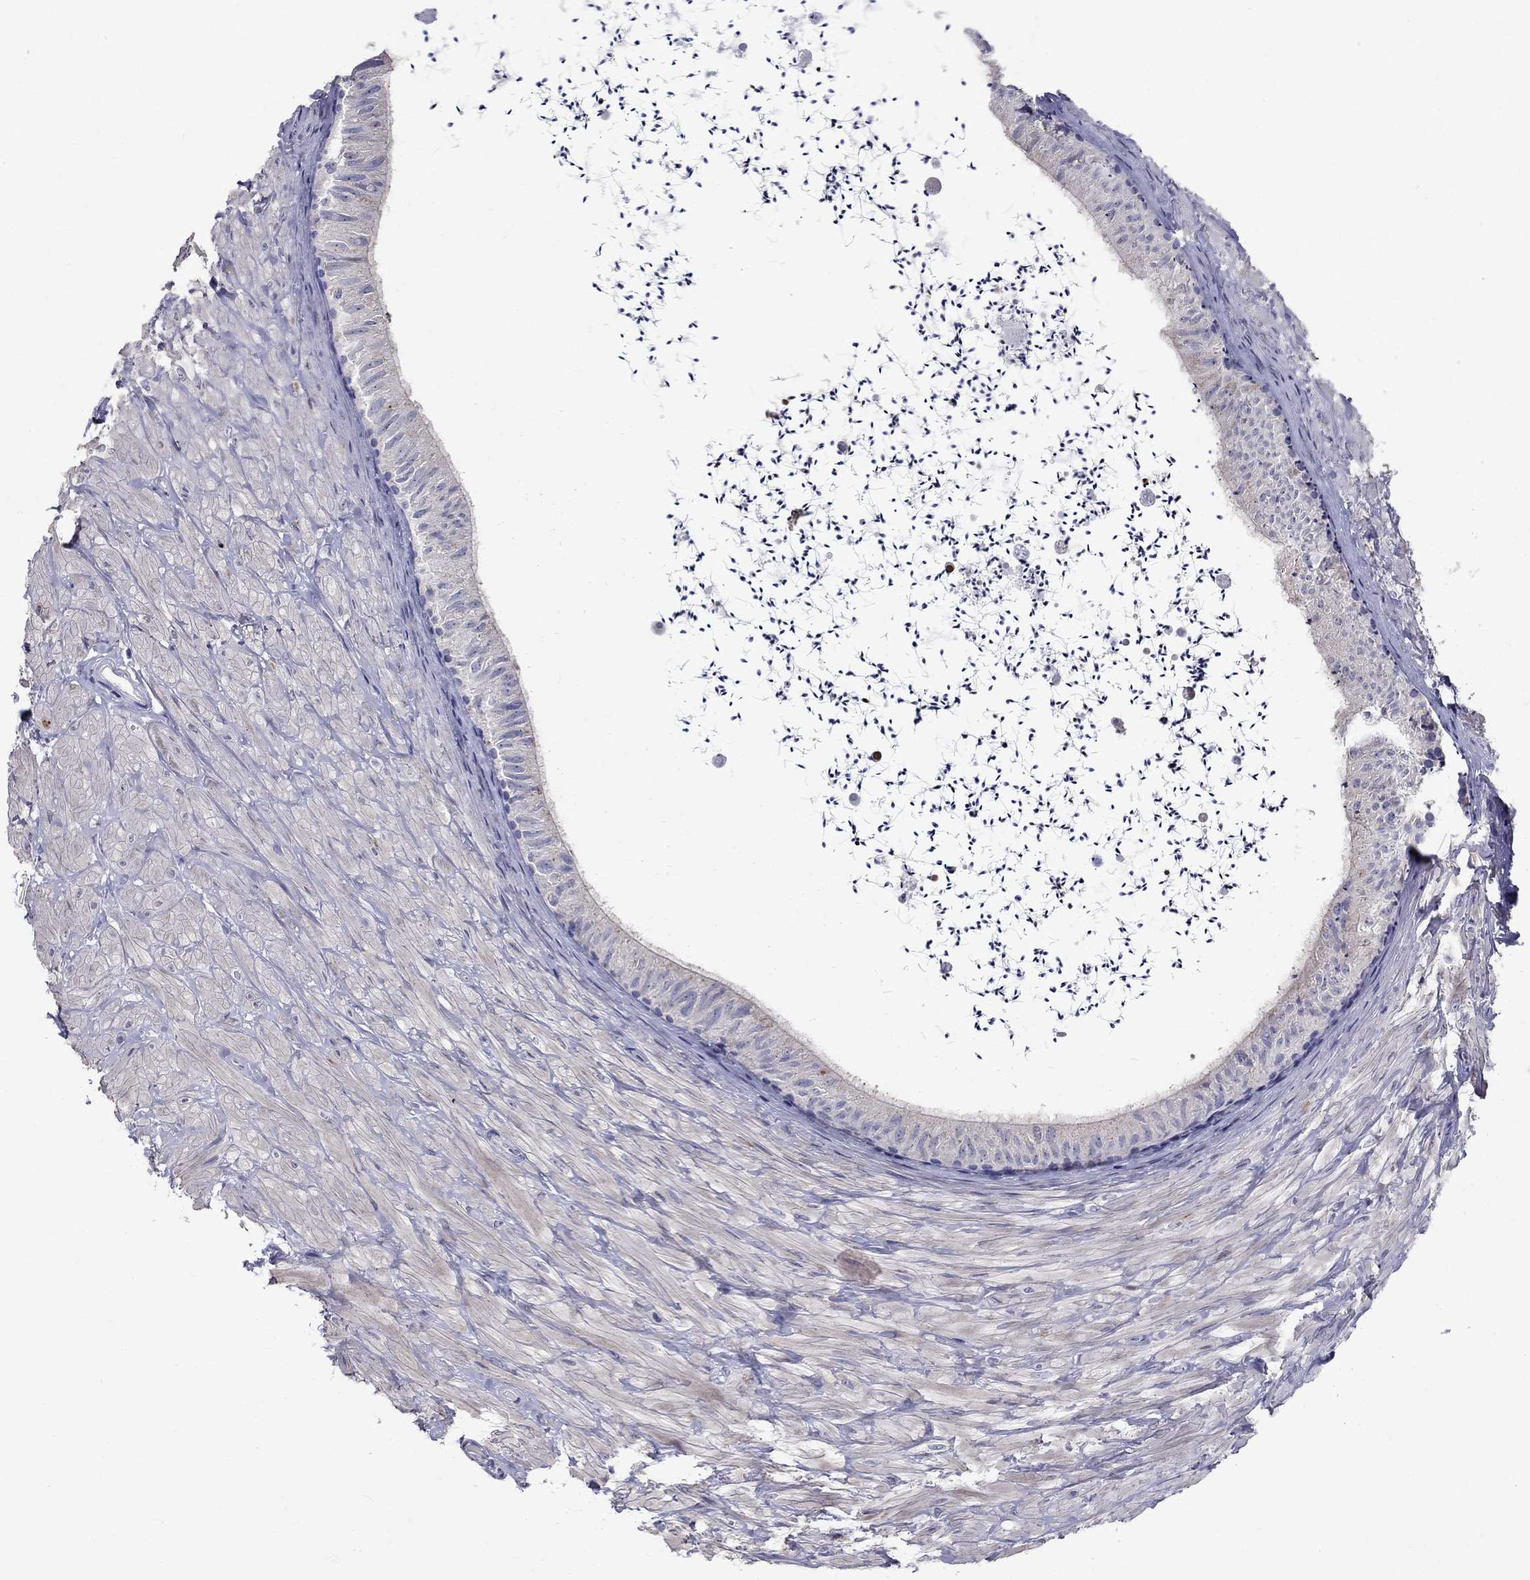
{"staining": {"intensity": "negative", "quantity": "none", "location": "none"}, "tissue": "epididymis", "cell_type": "Glandular cells", "image_type": "normal", "snomed": [{"axis": "morphology", "description": "Normal tissue, NOS"}, {"axis": "topography", "description": "Epididymis"}], "caption": "Image shows no protein positivity in glandular cells of normal epididymis. (DAB (3,3'-diaminobenzidine) IHC visualized using brightfield microscopy, high magnification).", "gene": "TP53TG5", "patient": {"sex": "male", "age": 32}}